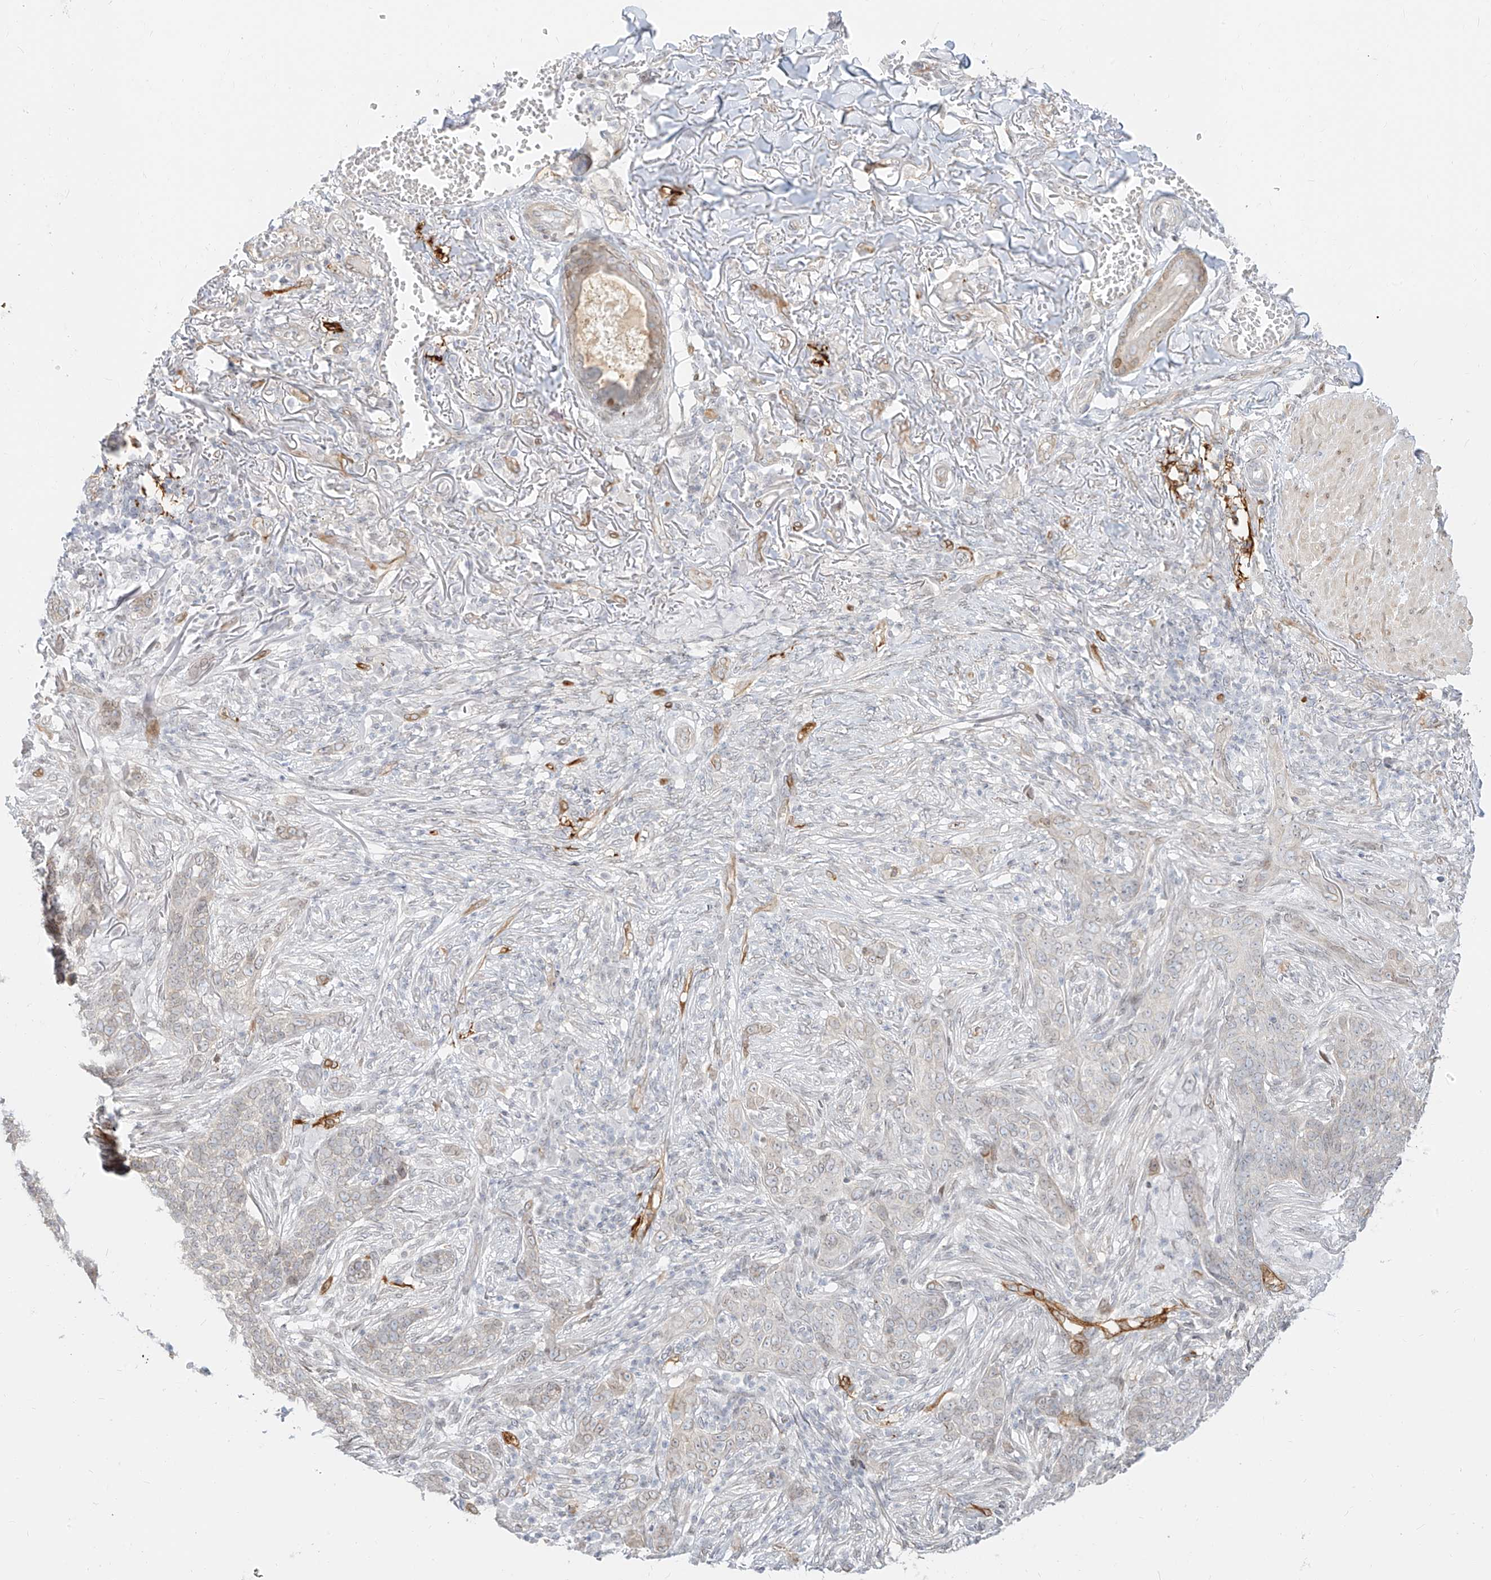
{"staining": {"intensity": "negative", "quantity": "none", "location": "none"}, "tissue": "skin cancer", "cell_type": "Tumor cells", "image_type": "cancer", "snomed": [{"axis": "morphology", "description": "Basal cell carcinoma"}, {"axis": "topography", "description": "Skin"}], "caption": "The image shows no significant positivity in tumor cells of skin basal cell carcinoma. The staining was performed using DAB to visualize the protein expression in brown, while the nuclei were stained in blue with hematoxylin (Magnification: 20x).", "gene": "NHSL1", "patient": {"sex": "male", "age": 85}}